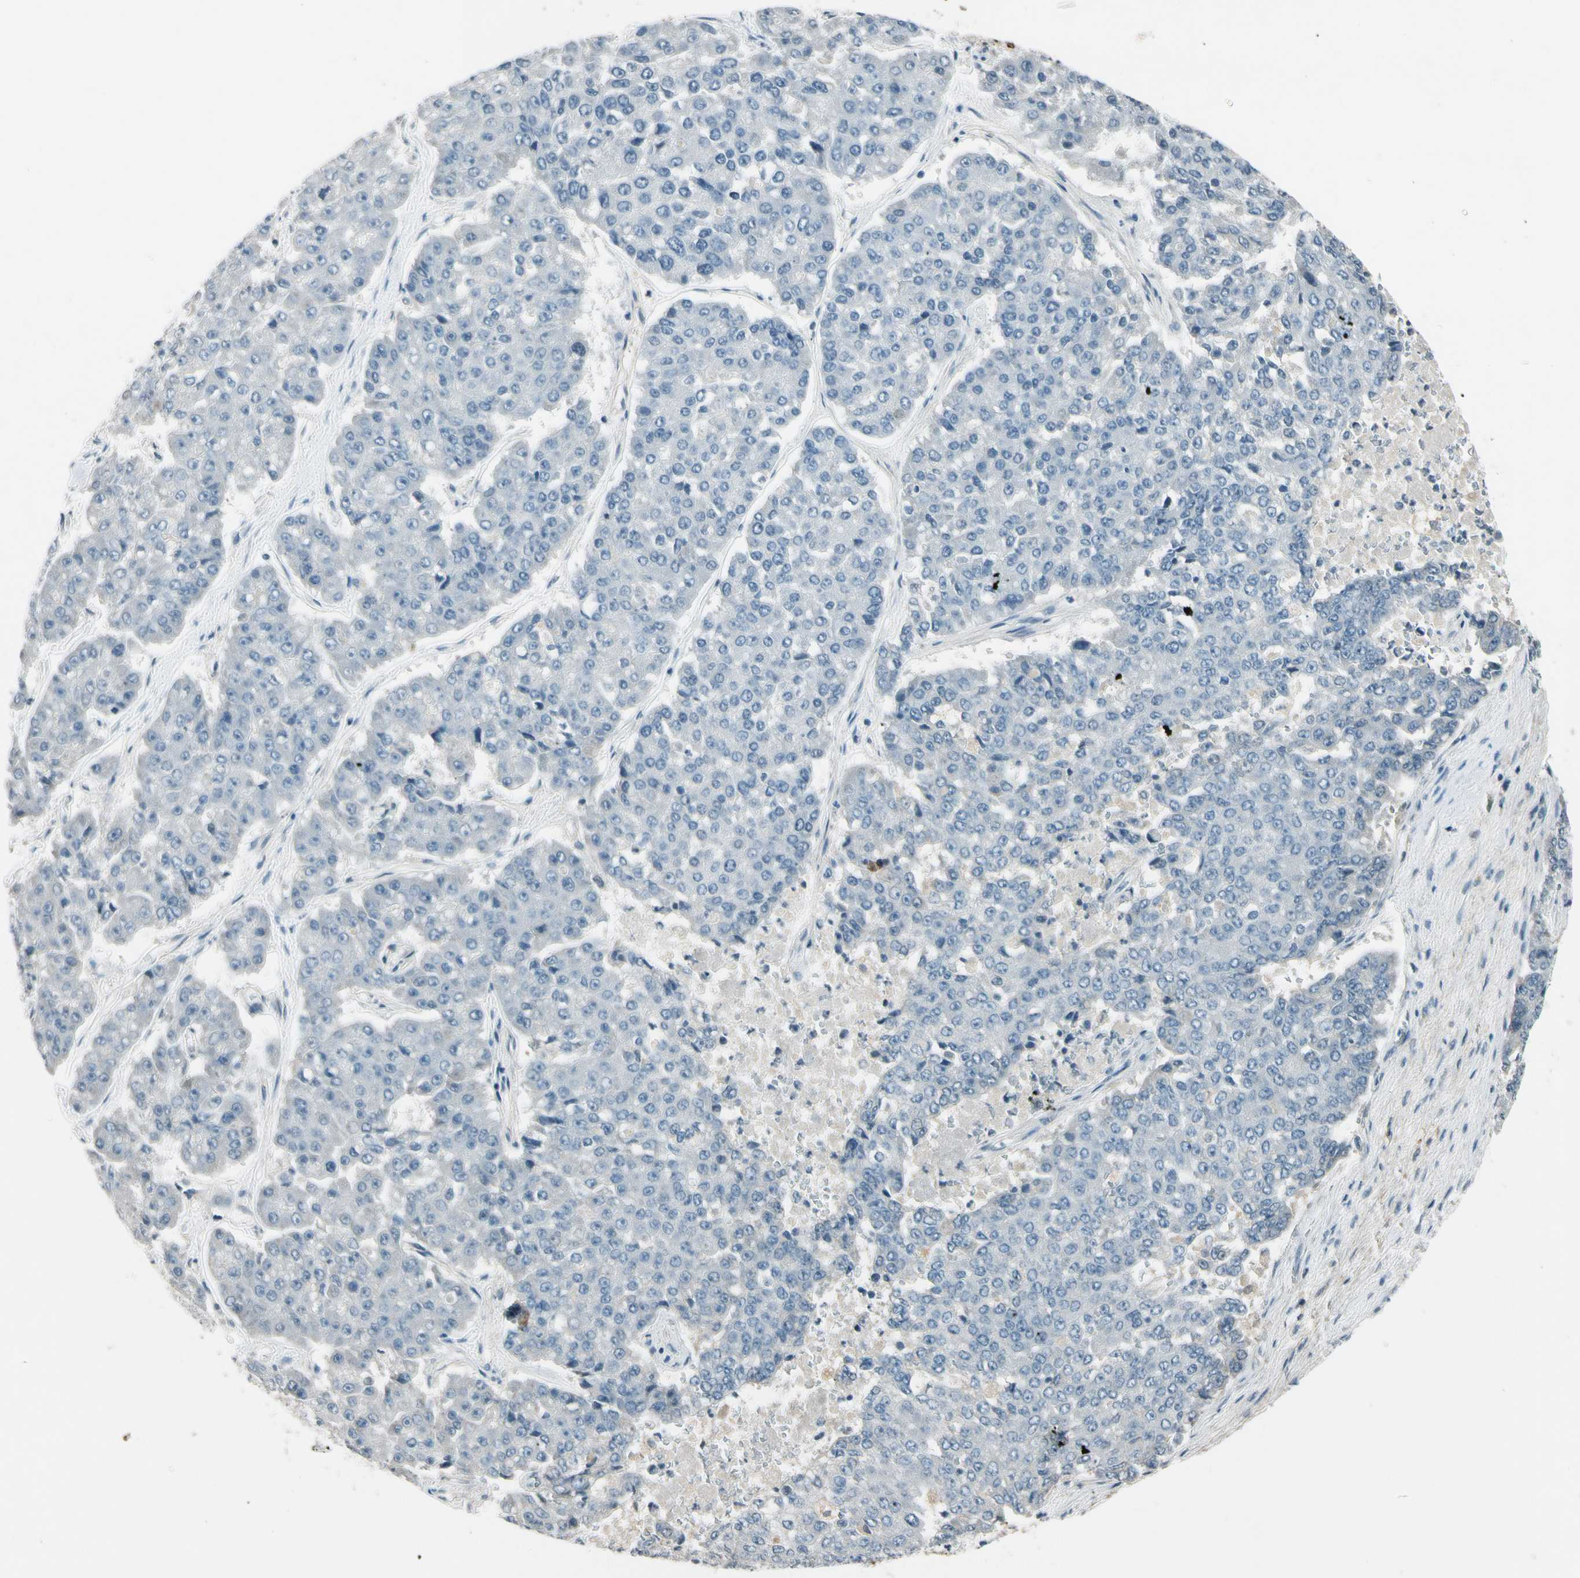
{"staining": {"intensity": "negative", "quantity": "none", "location": "none"}, "tissue": "pancreatic cancer", "cell_type": "Tumor cells", "image_type": "cancer", "snomed": [{"axis": "morphology", "description": "Adenocarcinoma, NOS"}, {"axis": "topography", "description": "Pancreas"}], "caption": "Tumor cells show no significant staining in adenocarcinoma (pancreatic).", "gene": "PDPN", "patient": {"sex": "male", "age": 50}}